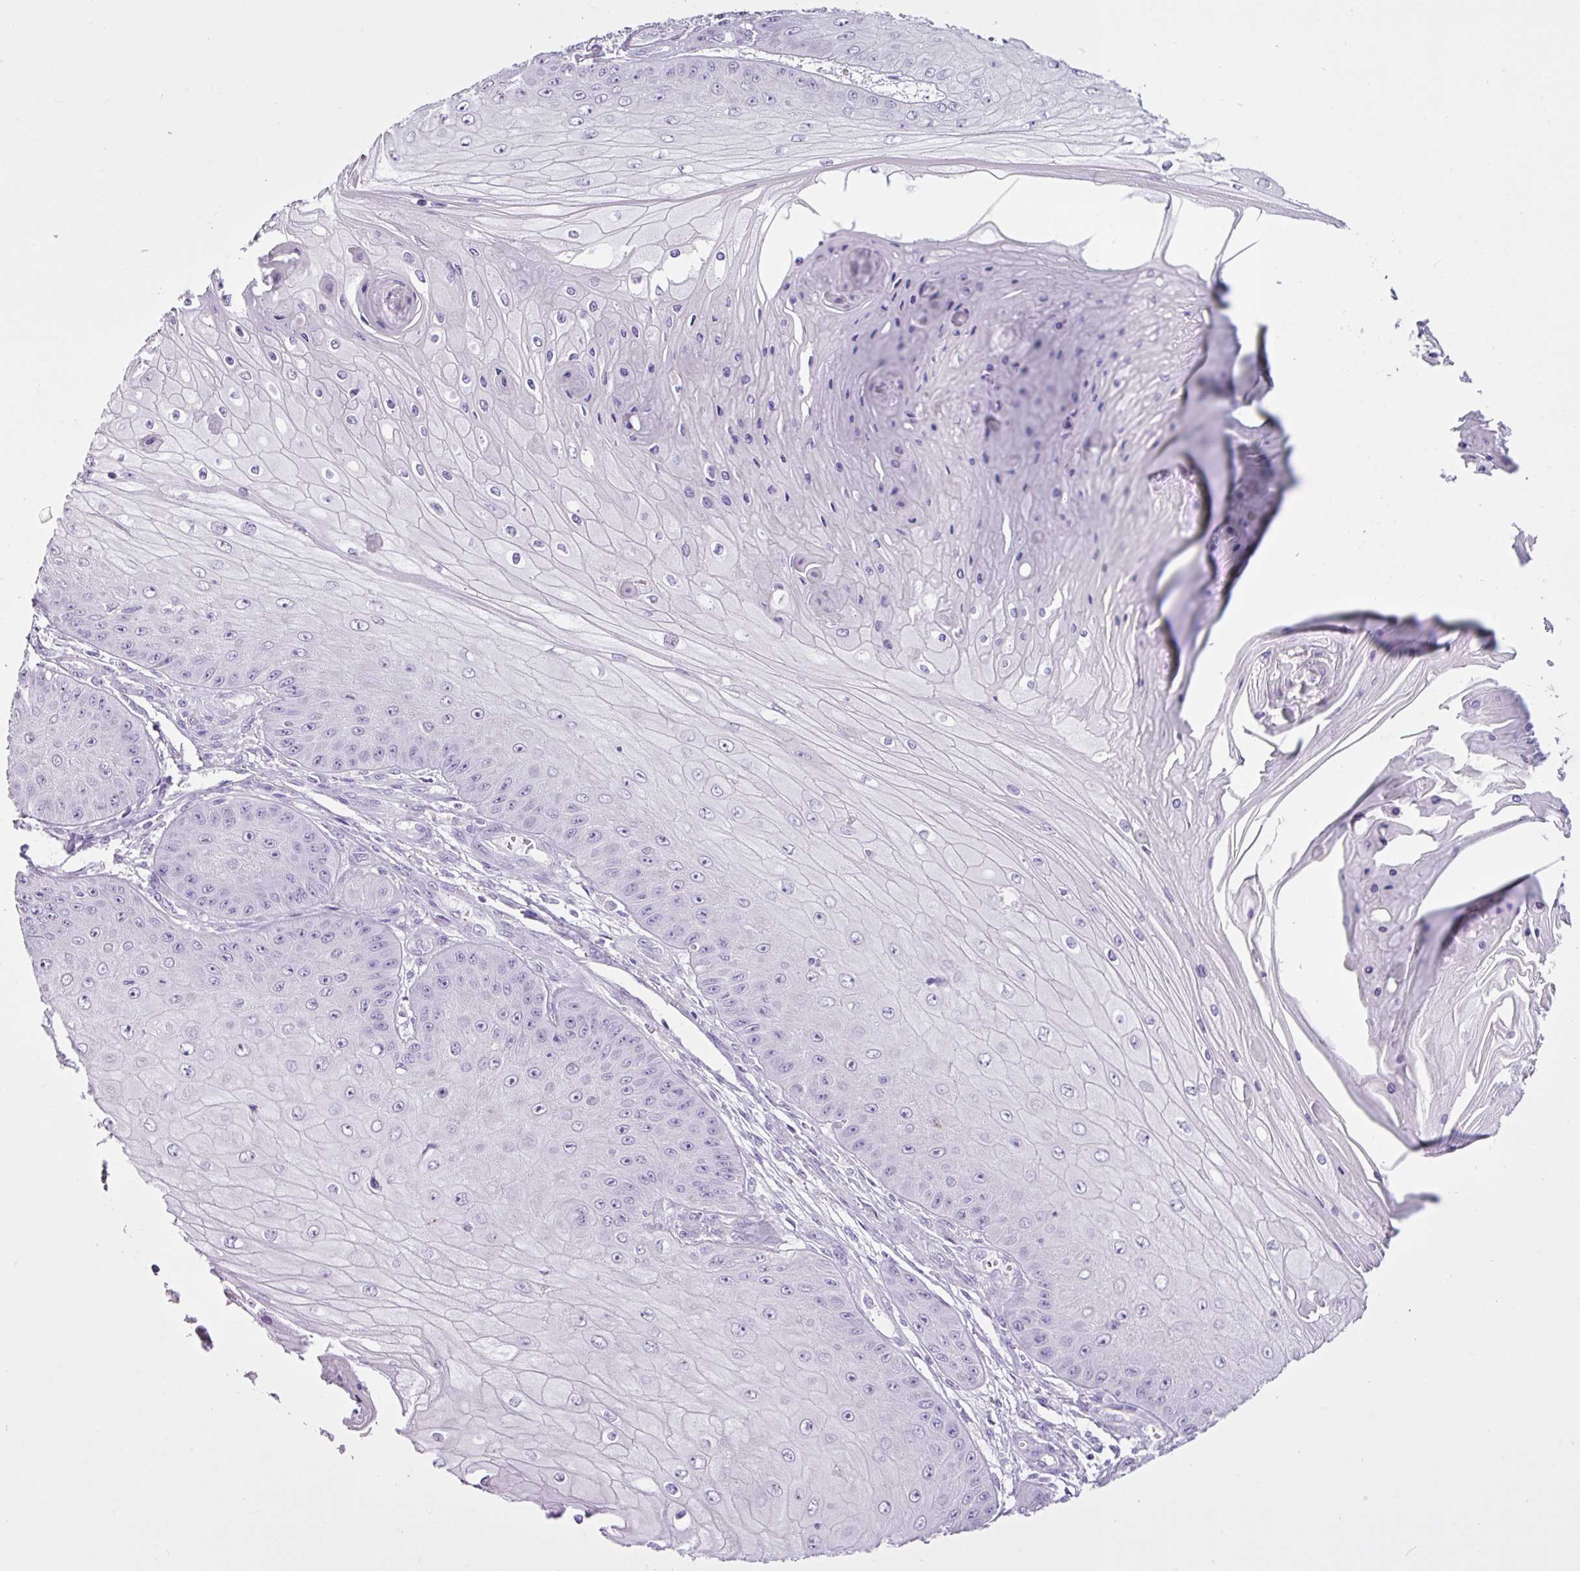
{"staining": {"intensity": "negative", "quantity": "none", "location": "none"}, "tissue": "skin cancer", "cell_type": "Tumor cells", "image_type": "cancer", "snomed": [{"axis": "morphology", "description": "Squamous cell carcinoma, NOS"}, {"axis": "topography", "description": "Skin"}], "caption": "There is no significant staining in tumor cells of squamous cell carcinoma (skin).", "gene": "PGR", "patient": {"sex": "male", "age": 70}}